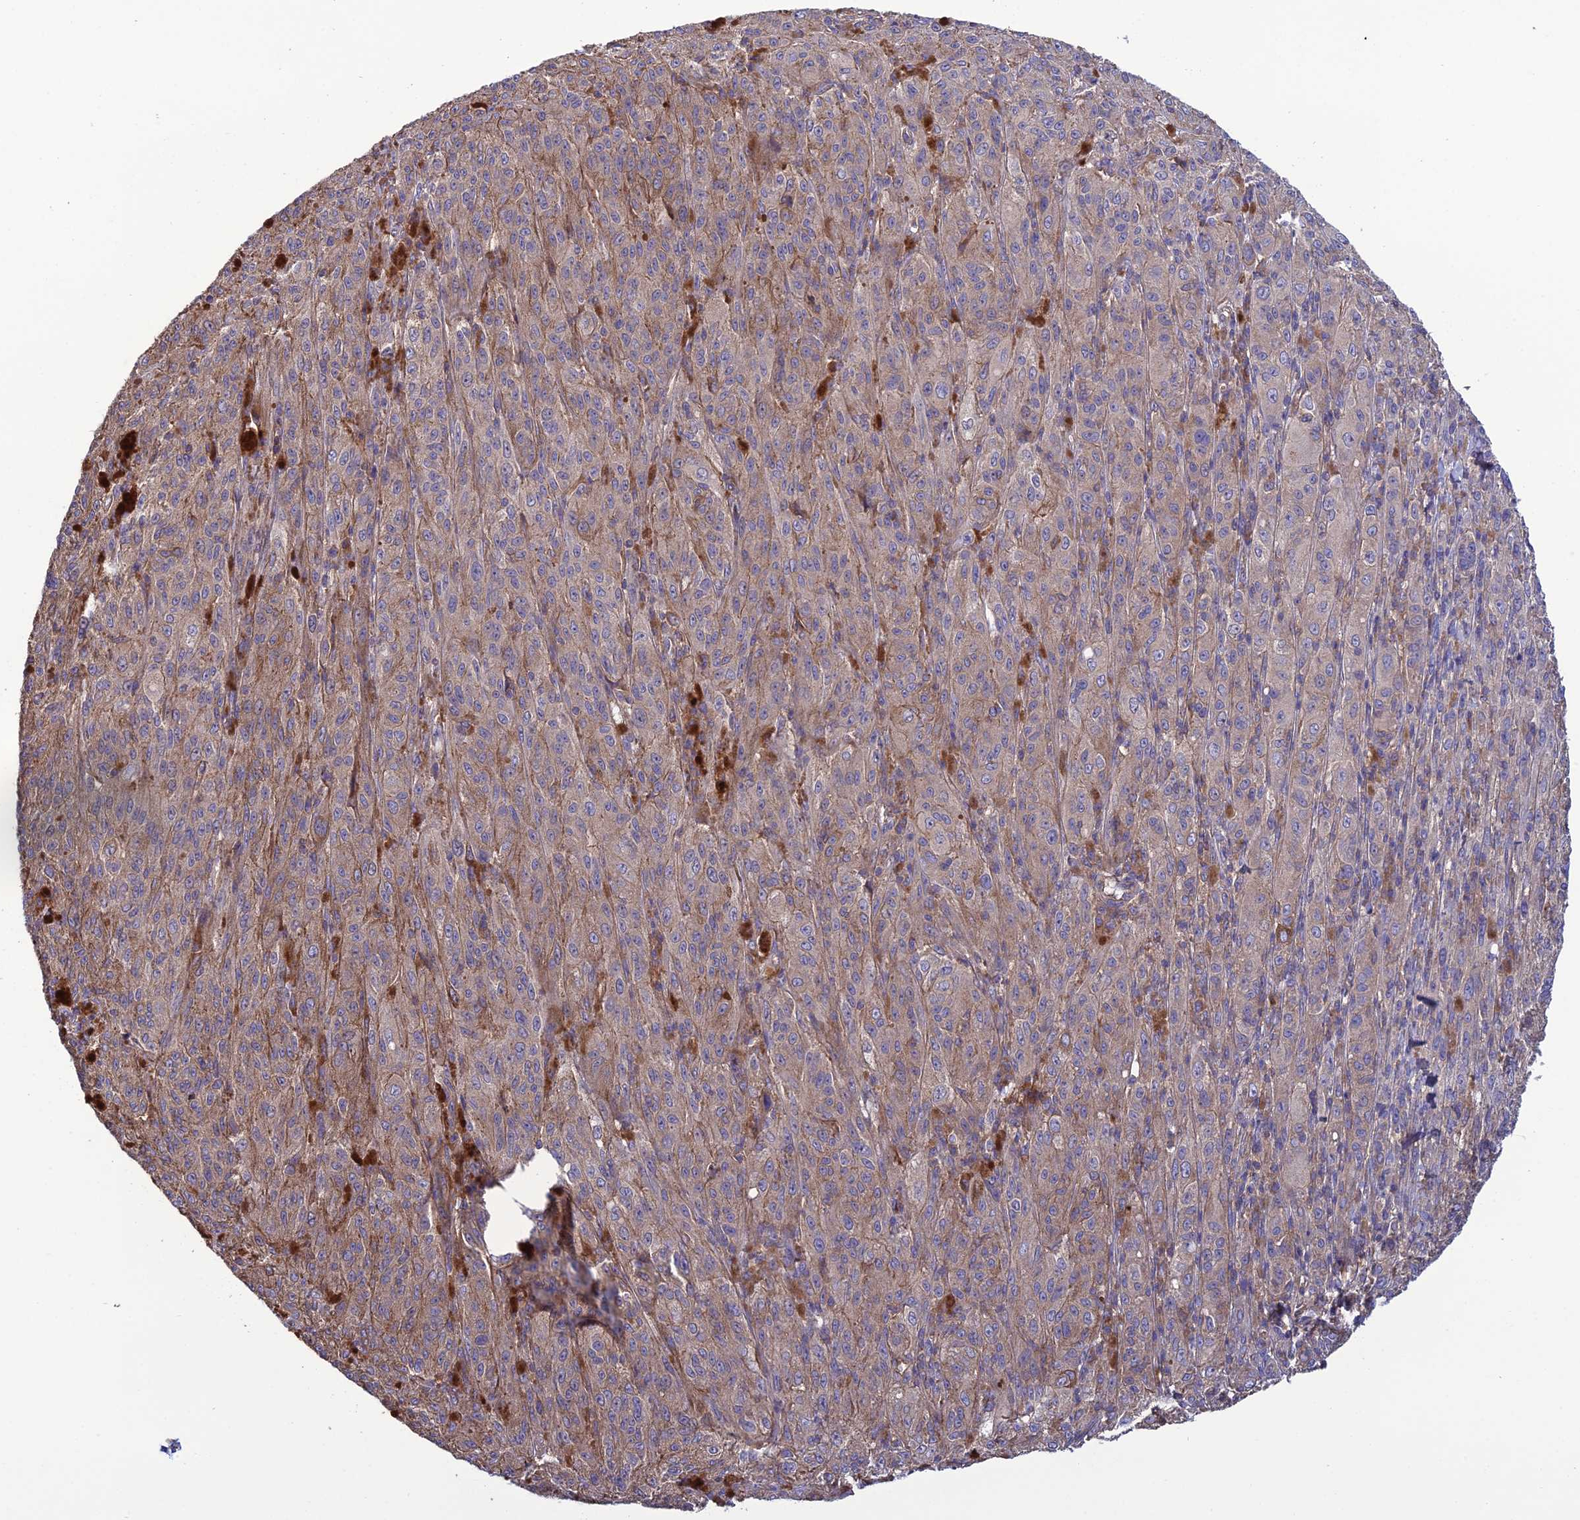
{"staining": {"intensity": "weak", "quantity": "<25%", "location": "cytoplasmic/membranous"}, "tissue": "melanoma", "cell_type": "Tumor cells", "image_type": "cancer", "snomed": [{"axis": "morphology", "description": "Malignant melanoma, NOS"}, {"axis": "topography", "description": "Skin"}], "caption": "Histopathology image shows no significant protein expression in tumor cells of melanoma.", "gene": "GALR2", "patient": {"sex": "female", "age": 52}}